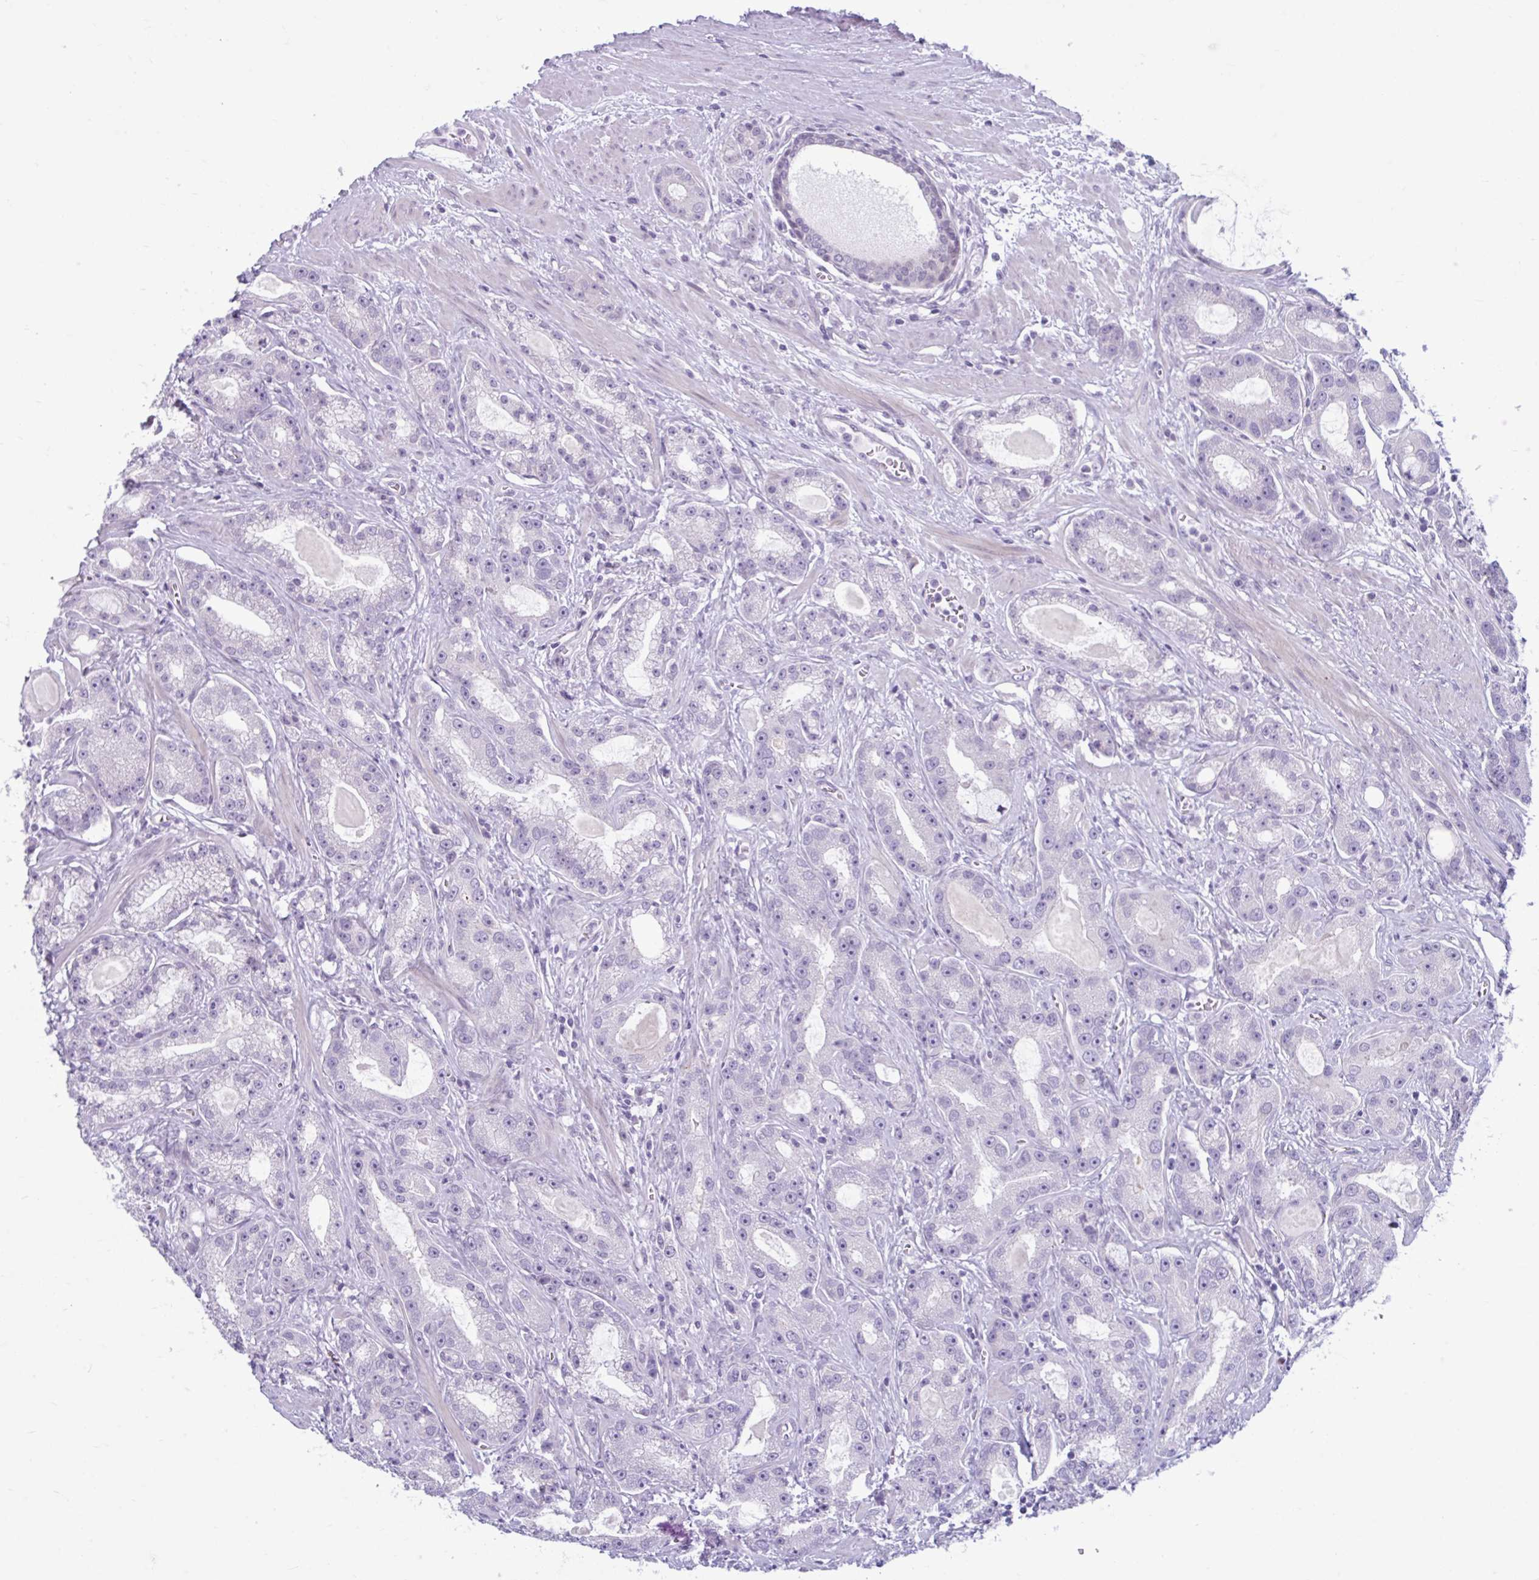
{"staining": {"intensity": "weak", "quantity": "25%-75%", "location": "cytoplasmic/membranous"}, "tissue": "prostate cancer", "cell_type": "Tumor cells", "image_type": "cancer", "snomed": [{"axis": "morphology", "description": "Adenocarcinoma, High grade"}, {"axis": "topography", "description": "Prostate"}], "caption": "A micrograph of human prostate cancer stained for a protein shows weak cytoplasmic/membranous brown staining in tumor cells.", "gene": "FAM153A", "patient": {"sex": "male", "age": 65}}